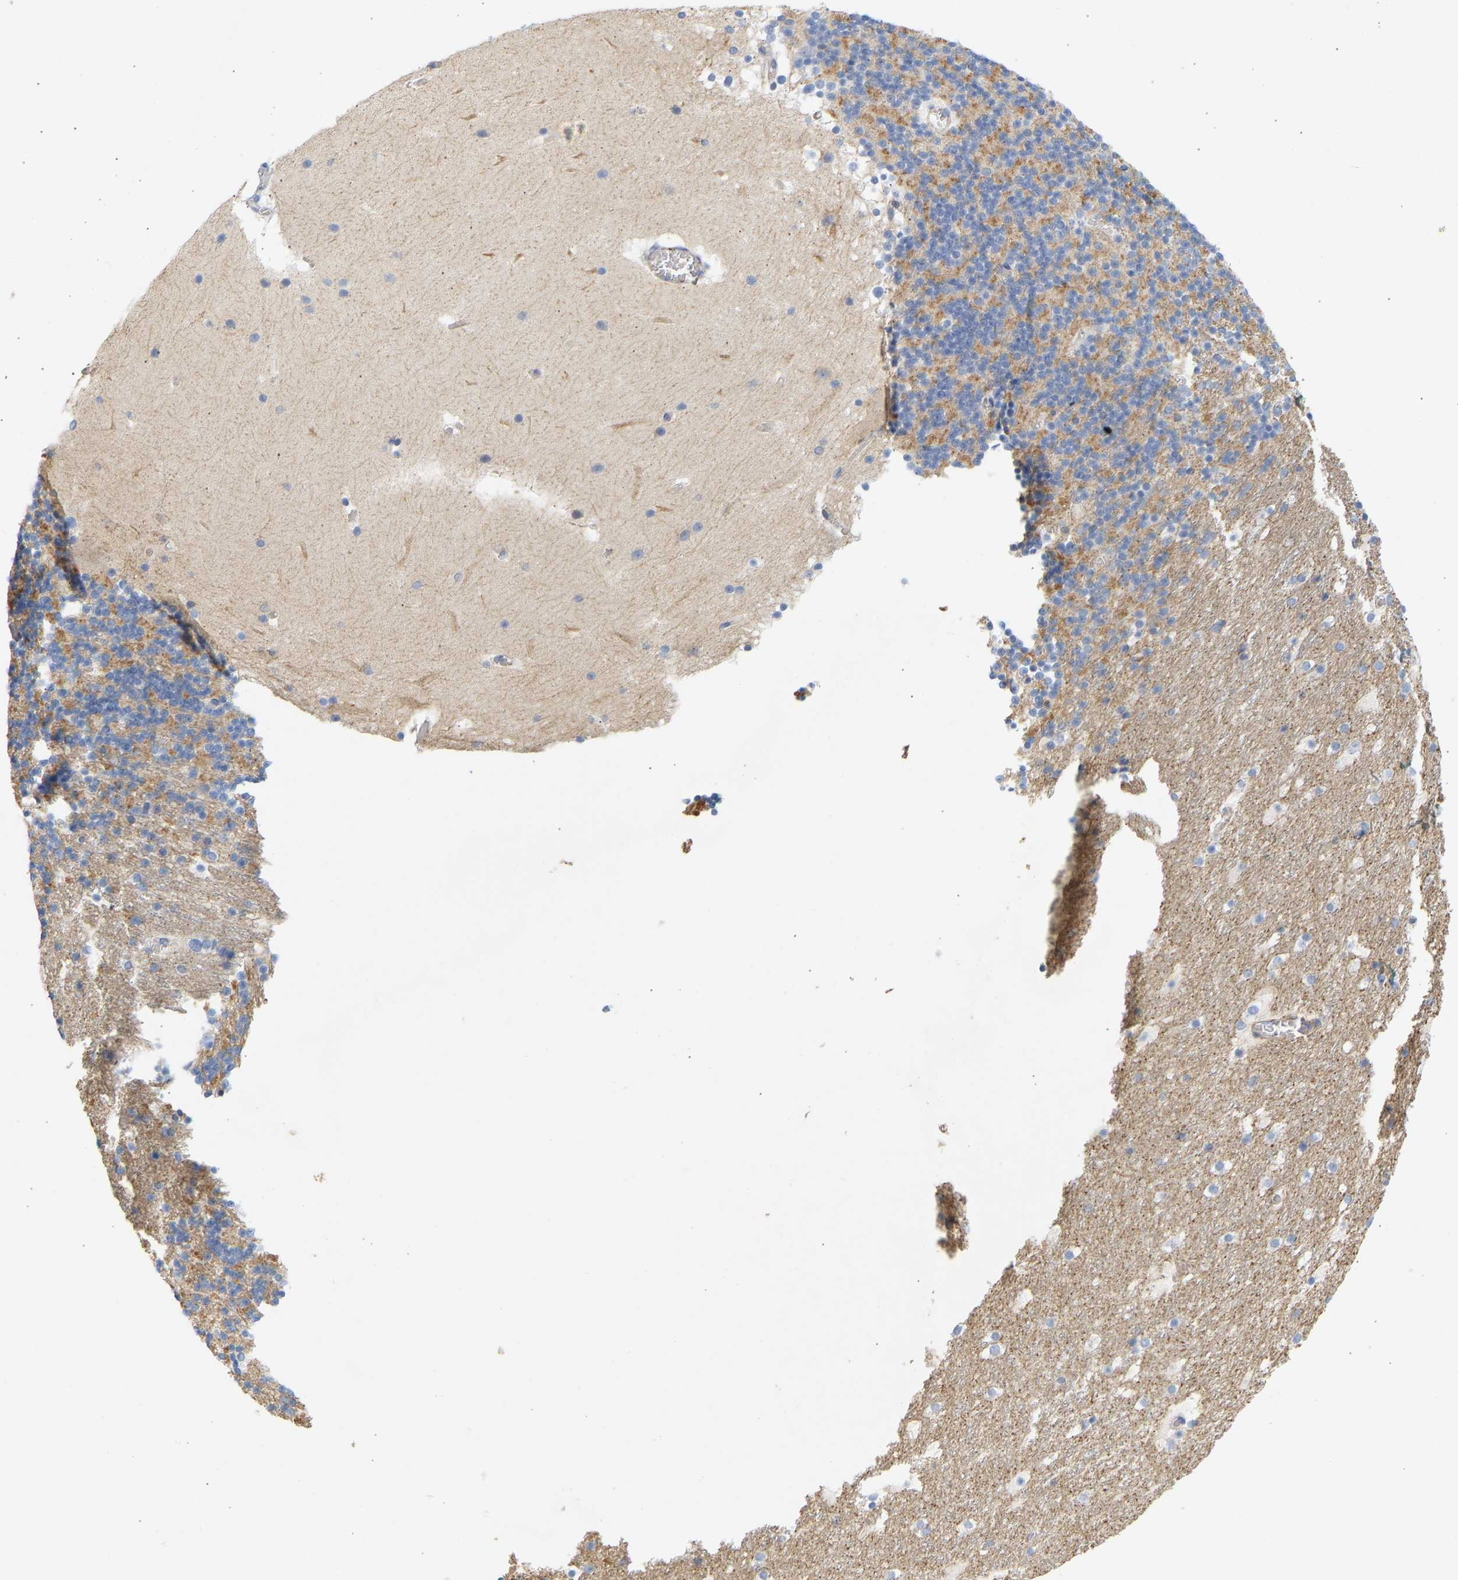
{"staining": {"intensity": "moderate", "quantity": "<25%", "location": "cytoplasmic/membranous"}, "tissue": "cerebellum", "cell_type": "Cells in granular layer", "image_type": "normal", "snomed": [{"axis": "morphology", "description": "Normal tissue, NOS"}, {"axis": "topography", "description": "Cerebellum"}], "caption": "Cerebellum stained with immunohistochemistry (IHC) displays moderate cytoplasmic/membranous expression in about <25% of cells in granular layer. (DAB IHC with brightfield microscopy, high magnification).", "gene": "BVES", "patient": {"sex": "male", "age": 45}}